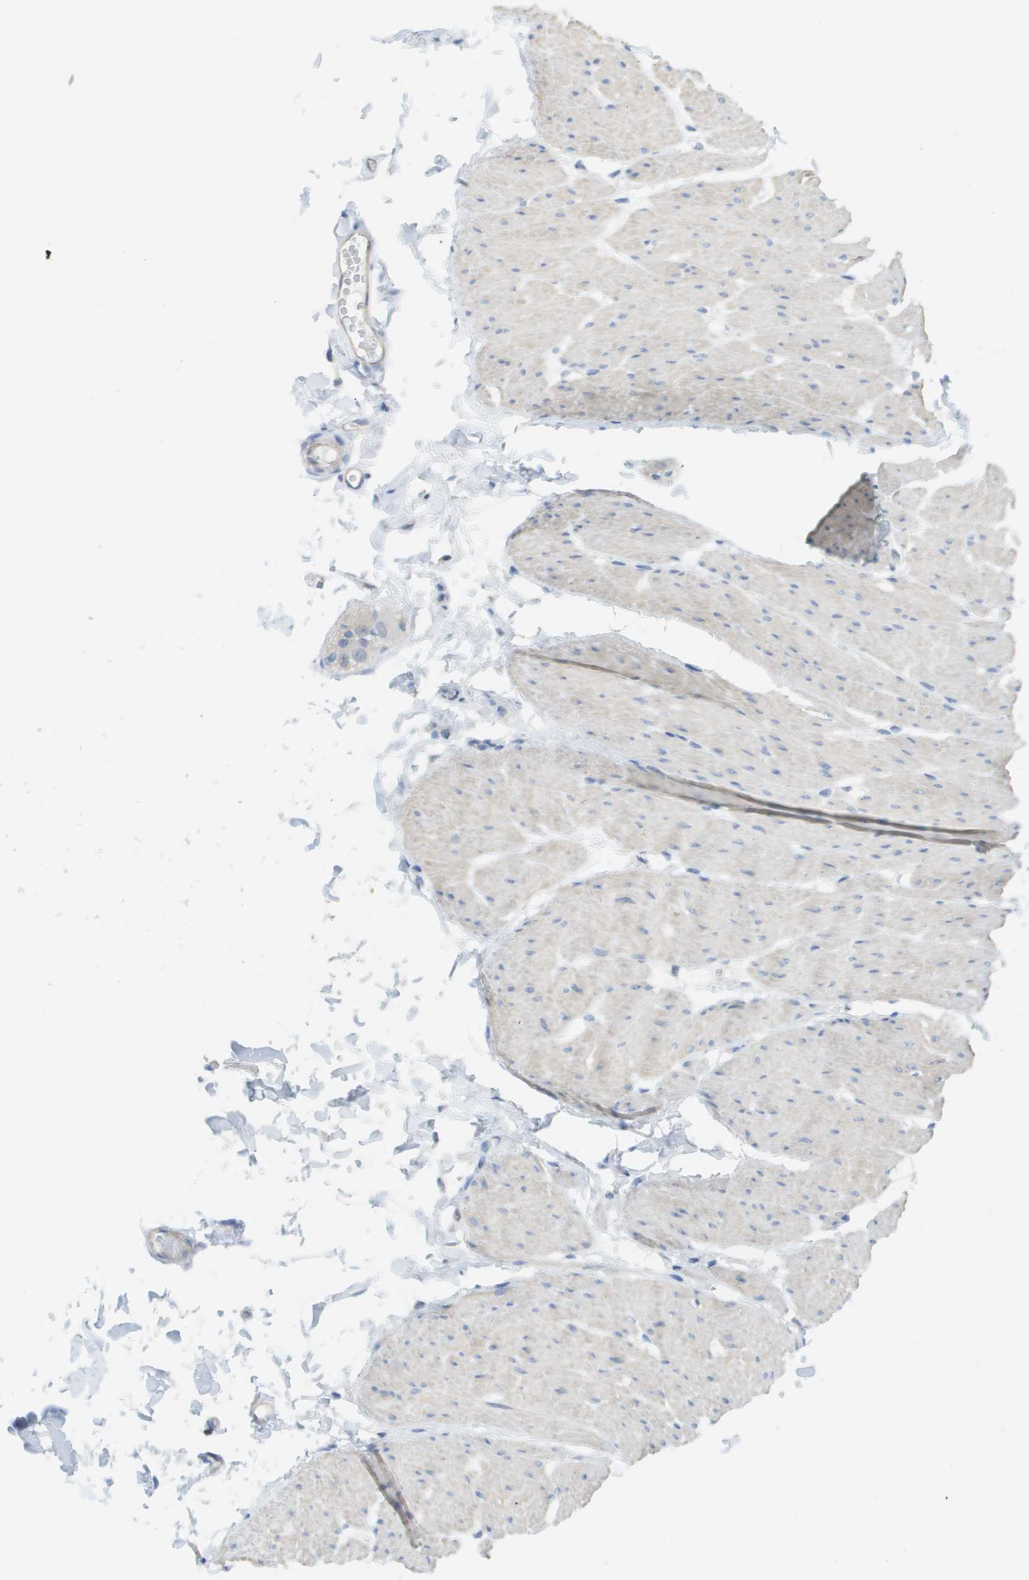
{"staining": {"intensity": "negative", "quantity": "none", "location": "none"}, "tissue": "smooth muscle", "cell_type": "Smooth muscle cells", "image_type": "normal", "snomed": [{"axis": "morphology", "description": "Normal tissue, NOS"}, {"axis": "topography", "description": "Smooth muscle"}, {"axis": "topography", "description": "Colon"}], "caption": "Immunohistochemistry (IHC) histopathology image of benign smooth muscle stained for a protein (brown), which demonstrates no positivity in smooth muscle cells. (Stains: DAB IHC with hematoxylin counter stain, Microscopy: brightfield microscopy at high magnification).", "gene": "MYL3", "patient": {"sex": "male", "age": 67}}